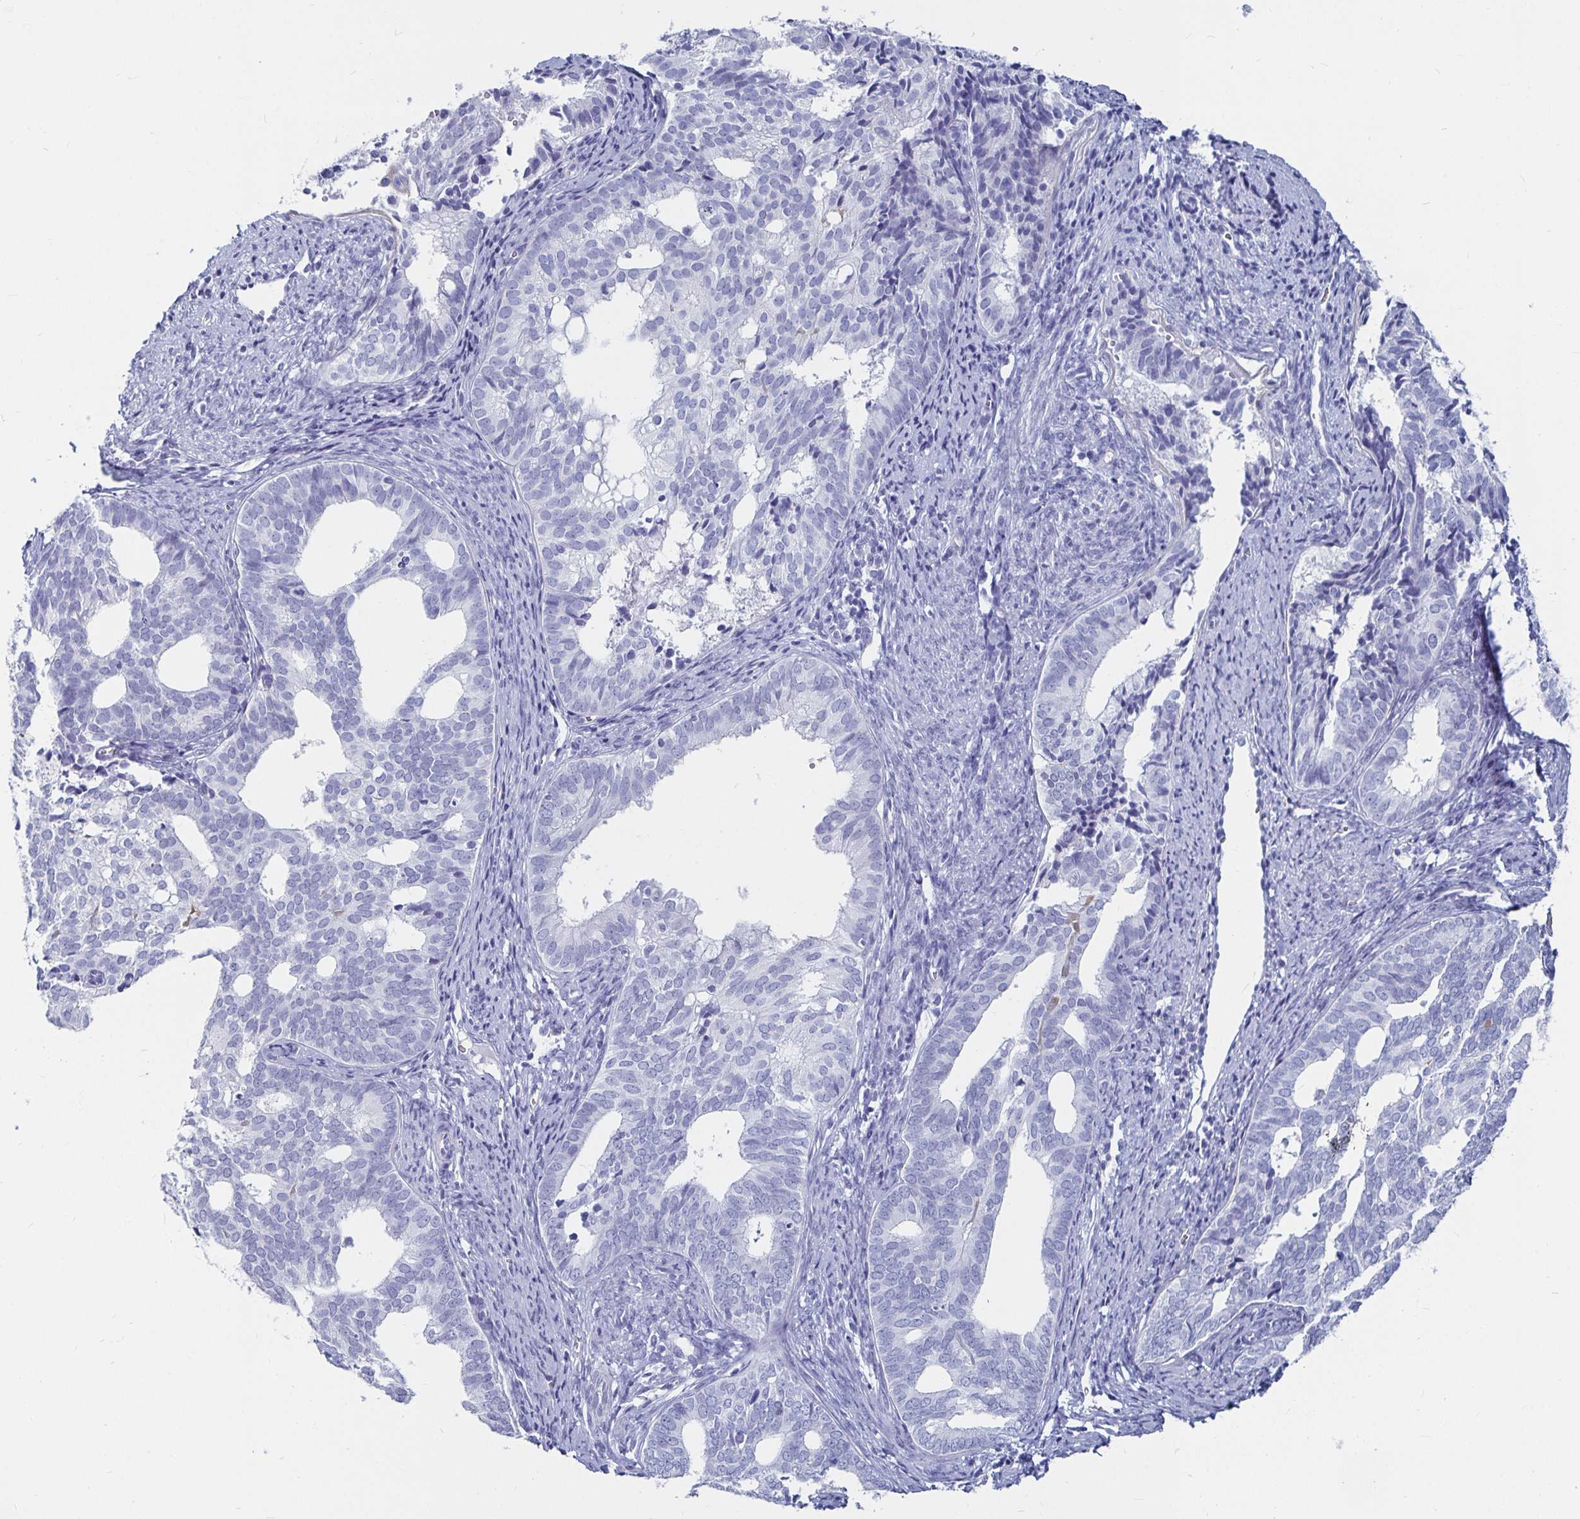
{"staining": {"intensity": "negative", "quantity": "none", "location": "none"}, "tissue": "endometrial cancer", "cell_type": "Tumor cells", "image_type": "cancer", "snomed": [{"axis": "morphology", "description": "Adenocarcinoma, NOS"}, {"axis": "topography", "description": "Endometrium"}], "caption": "Adenocarcinoma (endometrial) stained for a protein using immunohistochemistry exhibits no staining tumor cells.", "gene": "CA9", "patient": {"sex": "female", "age": 75}}